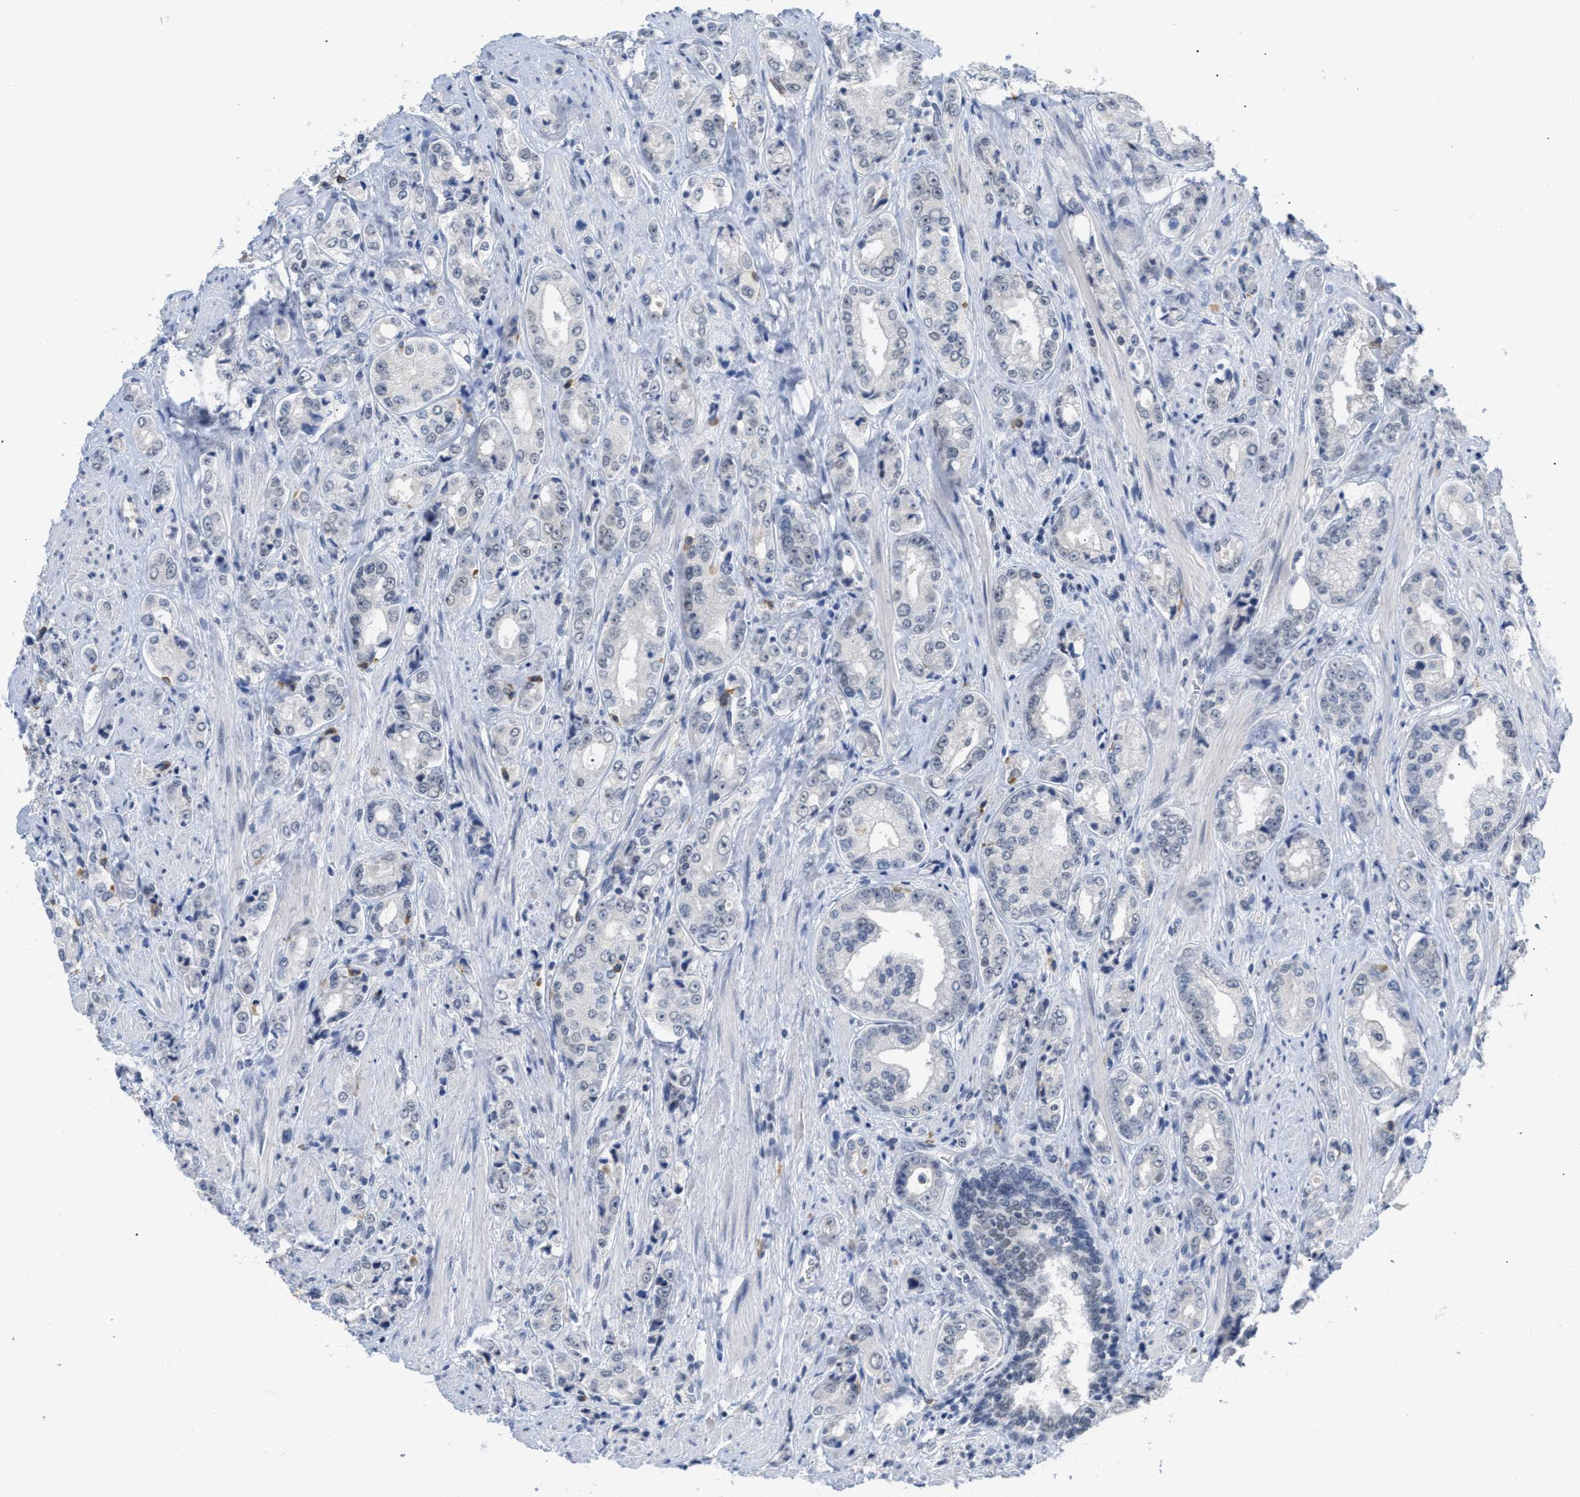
{"staining": {"intensity": "negative", "quantity": "none", "location": "none"}, "tissue": "prostate cancer", "cell_type": "Tumor cells", "image_type": "cancer", "snomed": [{"axis": "morphology", "description": "Adenocarcinoma, High grade"}, {"axis": "topography", "description": "Prostate"}], "caption": "Immunohistochemical staining of adenocarcinoma (high-grade) (prostate) exhibits no significant positivity in tumor cells.", "gene": "GGNBP2", "patient": {"sex": "male", "age": 61}}